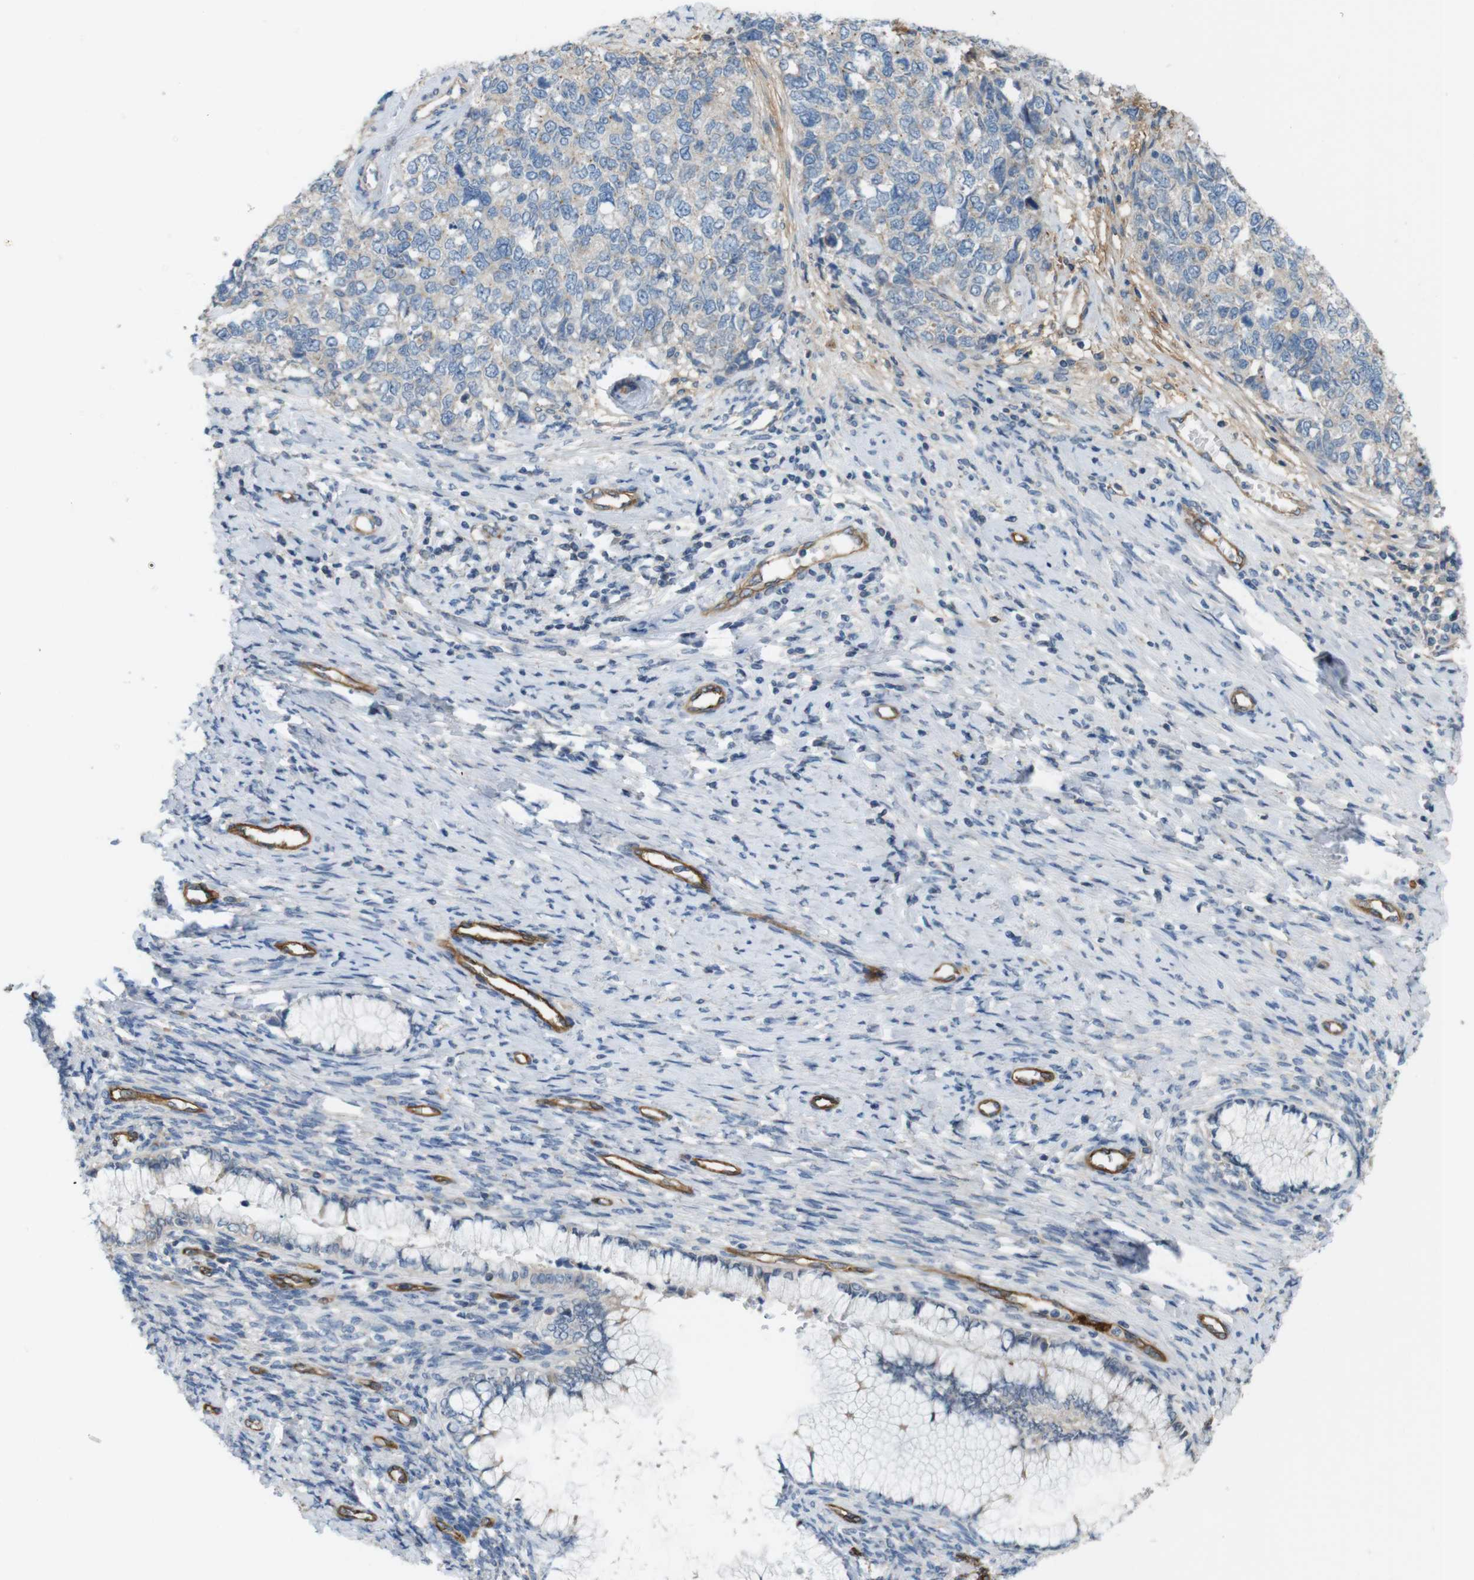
{"staining": {"intensity": "weak", "quantity": "25%-75%", "location": "cytoplasmic/membranous"}, "tissue": "cervical cancer", "cell_type": "Tumor cells", "image_type": "cancer", "snomed": [{"axis": "morphology", "description": "Squamous cell carcinoma, NOS"}, {"axis": "topography", "description": "Cervix"}], "caption": "Immunohistochemistry histopathology image of cervical squamous cell carcinoma stained for a protein (brown), which exhibits low levels of weak cytoplasmic/membranous positivity in about 25%-75% of tumor cells.", "gene": "BVES", "patient": {"sex": "female", "age": 63}}